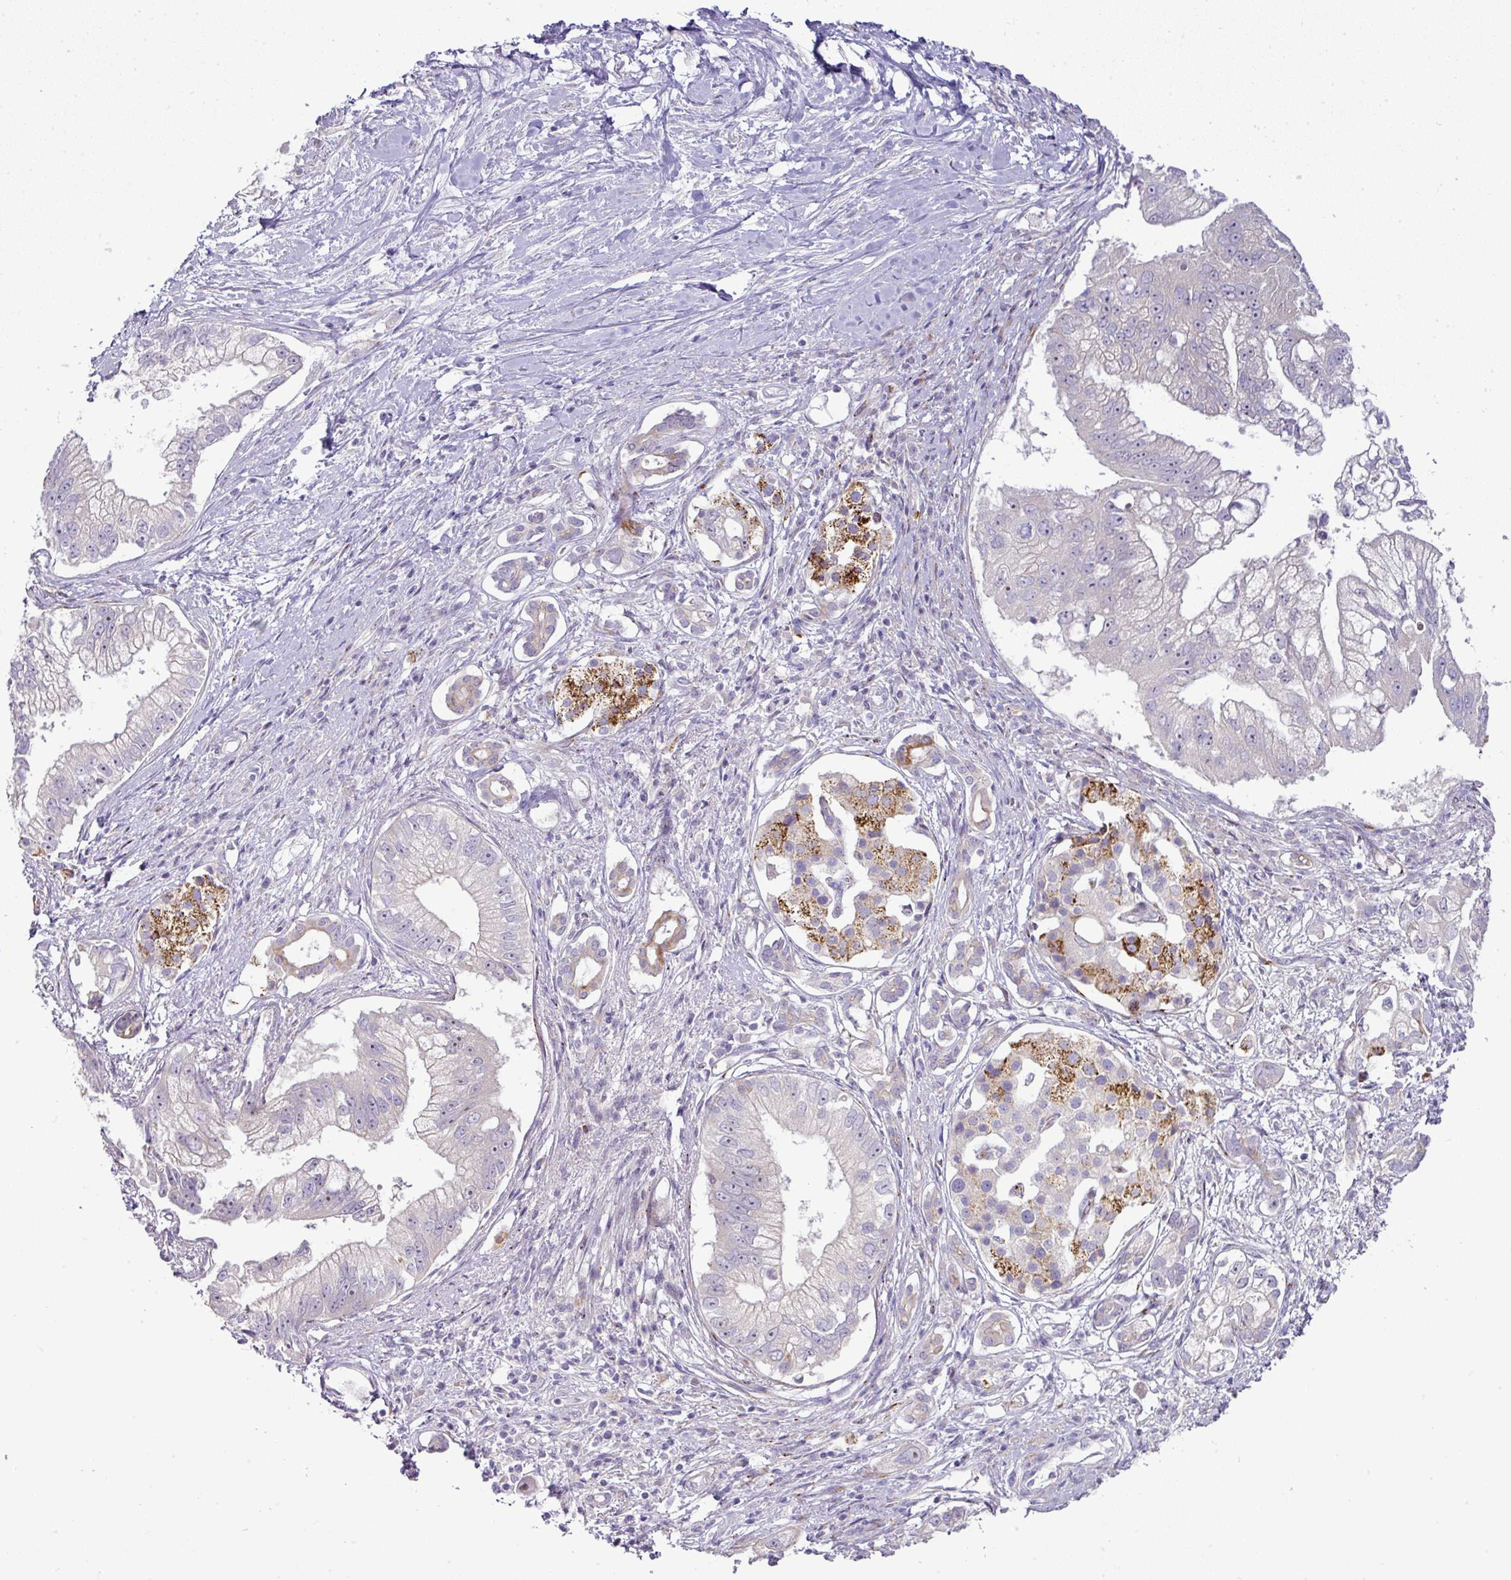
{"staining": {"intensity": "negative", "quantity": "none", "location": "none"}, "tissue": "pancreatic cancer", "cell_type": "Tumor cells", "image_type": "cancer", "snomed": [{"axis": "morphology", "description": "Adenocarcinoma, NOS"}, {"axis": "topography", "description": "Pancreas"}], "caption": "Photomicrograph shows no significant protein staining in tumor cells of adenocarcinoma (pancreatic). The staining was performed using DAB to visualize the protein expression in brown, while the nuclei were stained in blue with hematoxylin (Magnification: 20x).", "gene": "ATP6V1F", "patient": {"sex": "male", "age": 70}}